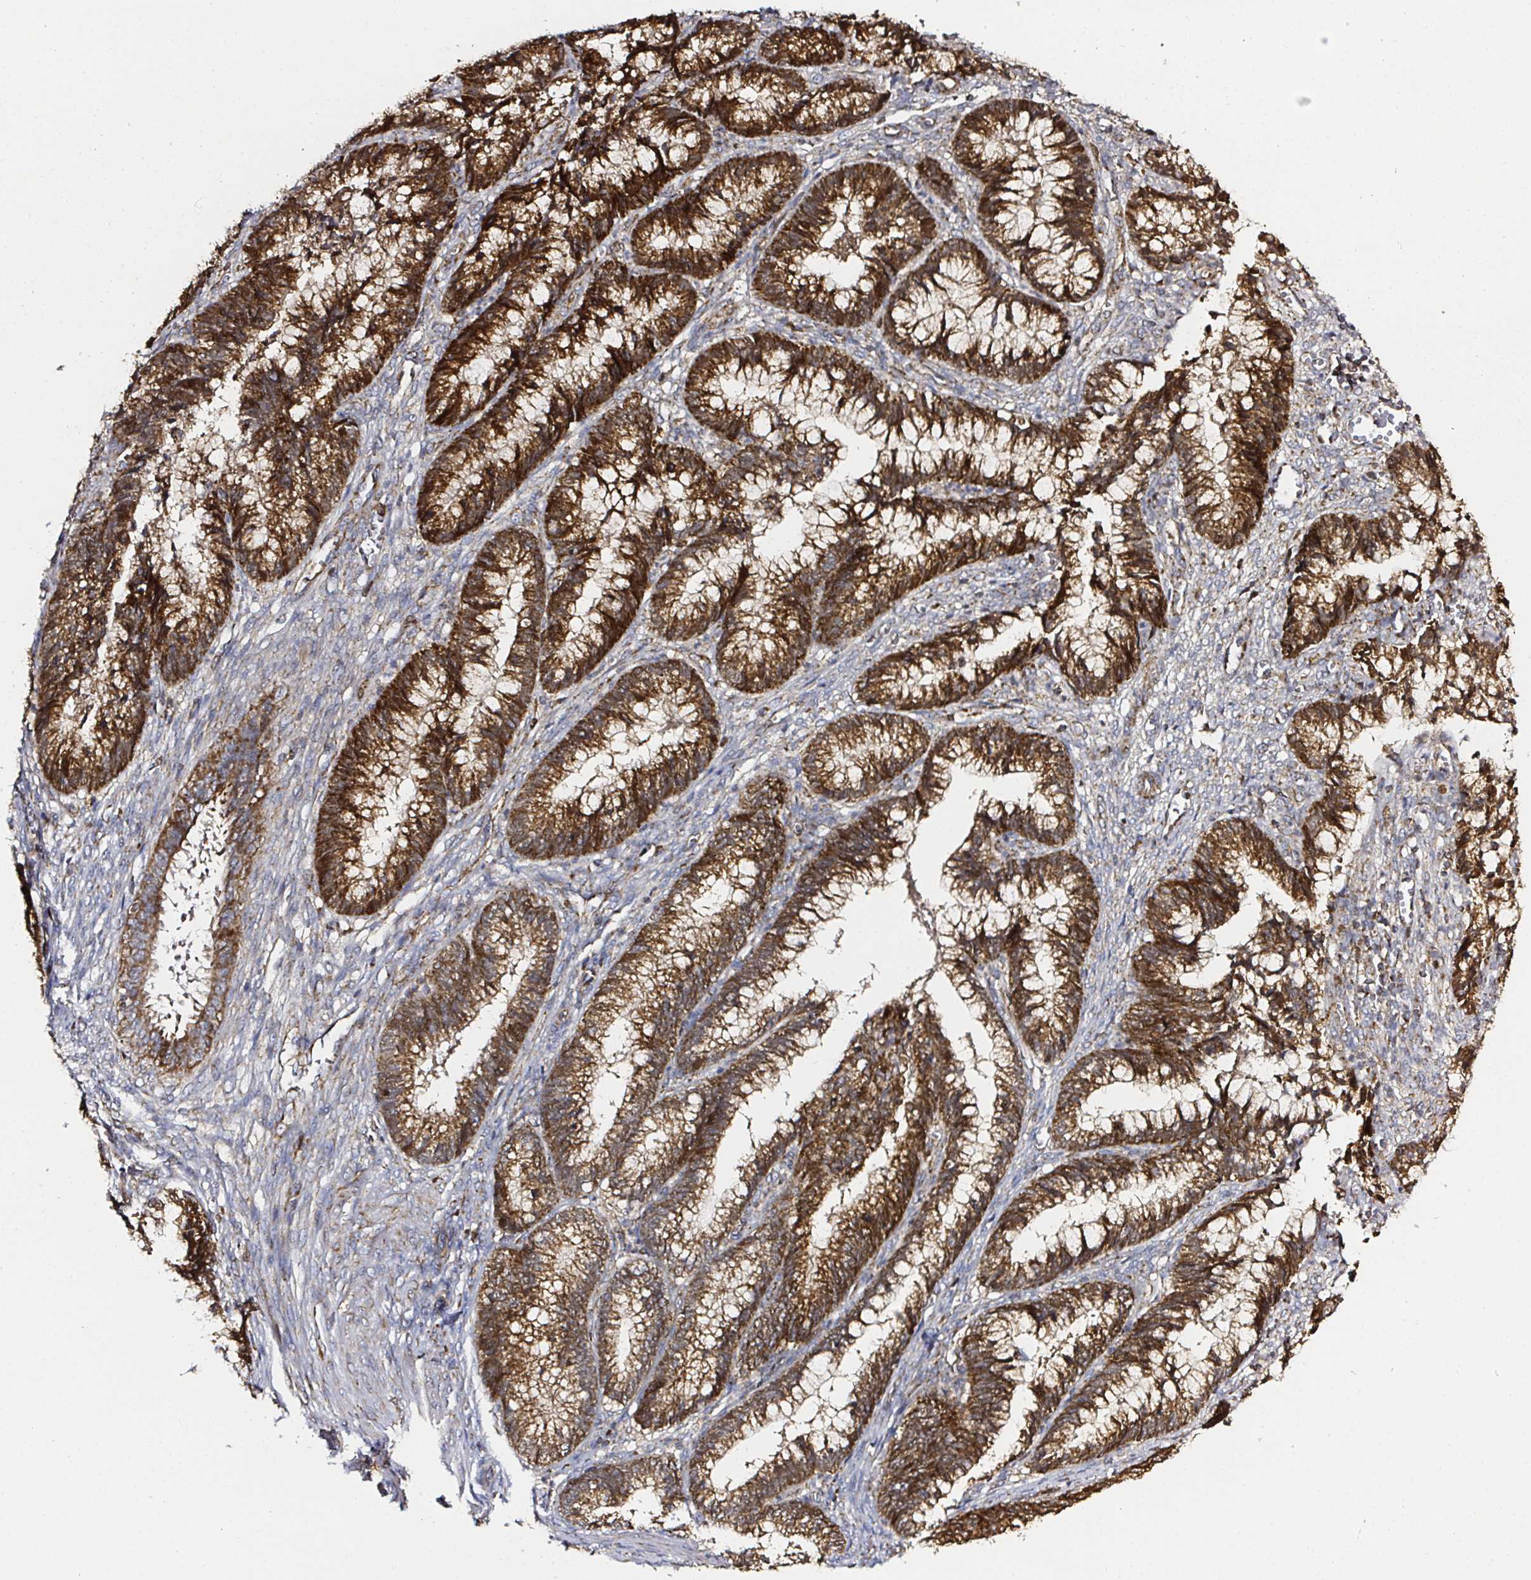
{"staining": {"intensity": "strong", "quantity": ">75%", "location": "cytoplasmic/membranous"}, "tissue": "cervical cancer", "cell_type": "Tumor cells", "image_type": "cancer", "snomed": [{"axis": "morphology", "description": "Adenocarcinoma, NOS"}, {"axis": "topography", "description": "Cervix"}], "caption": "Immunohistochemistry (IHC) histopathology image of human cervical adenocarcinoma stained for a protein (brown), which displays high levels of strong cytoplasmic/membranous positivity in approximately >75% of tumor cells.", "gene": "ATAD3B", "patient": {"sex": "female", "age": 44}}